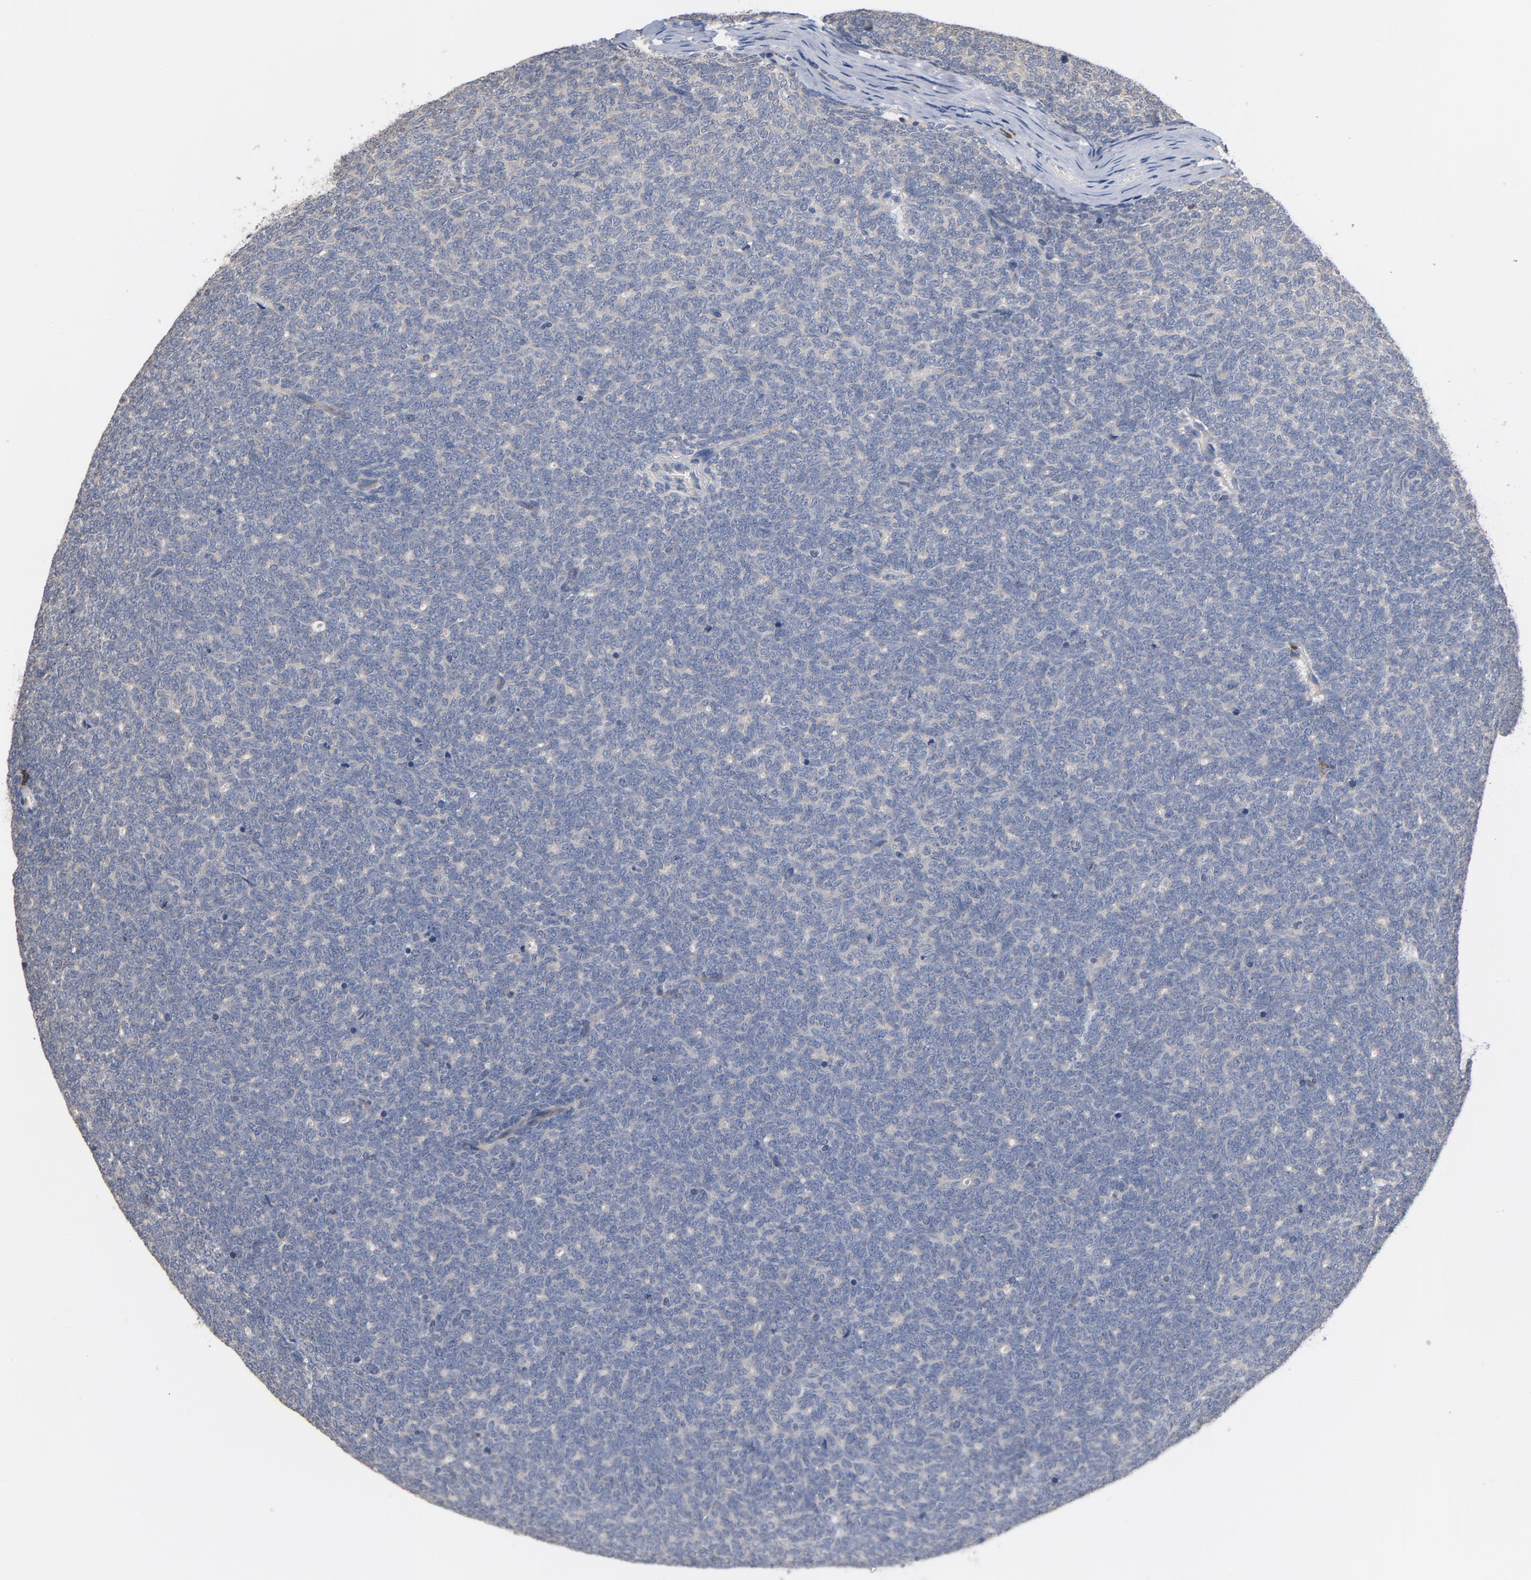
{"staining": {"intensity": "negative", "quantity": "none", "location": "none"}, "tissue": "renal cancer", "cell_type": "Tumor cells", "image_type": "cancer", "snomed": [{"axis": "morphology", "description": "Neoplasm, malignant, NOS"}, {"axis": "topography", "description": "Kidney"}], "caption": "Histopathology image shows no significant protein positivity in tumor cells of renal neoplasm (malignant).", "gene": "TLR4", "patient": {"sex": "male", "age": 28}}